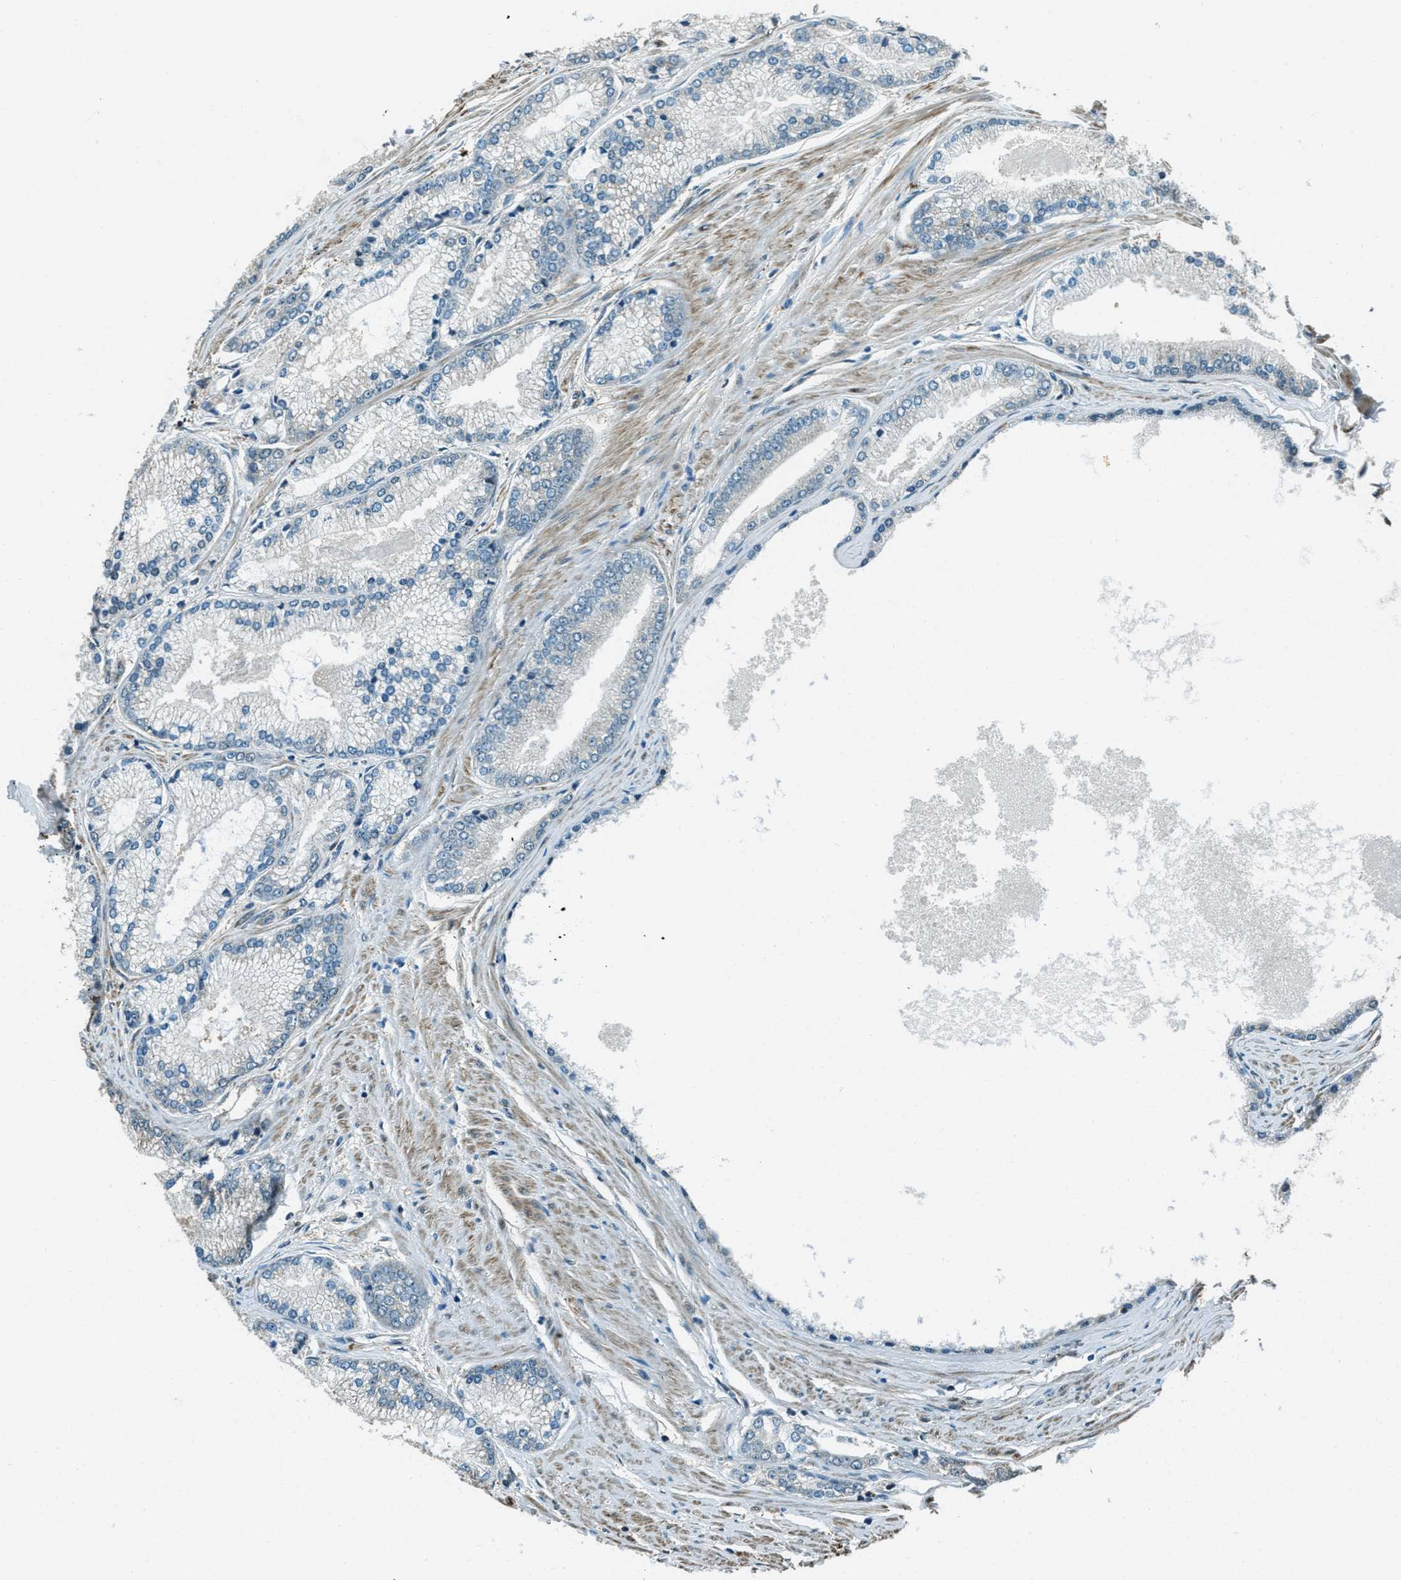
{"staining": {"intensity": "negative", "quantity": "none", "location": "none"}, "tissue": "prostate cancer", "cell_type": "Tumor cells", "image_type": "cancer", "snomed": [{"axis": "morphology", "description": "Adenocarcinoma, High grade"}, {"axis": "topography", "description": "Prostate"}], "caption": "Immunohistochemistry (IHC) of high-grade adenocarcinoma (prostate) displays no expression in tumor cells. Nuclei are stained in blue.", "gene": "TARDBP", "patient": {"sex": "male", "age": 61}}